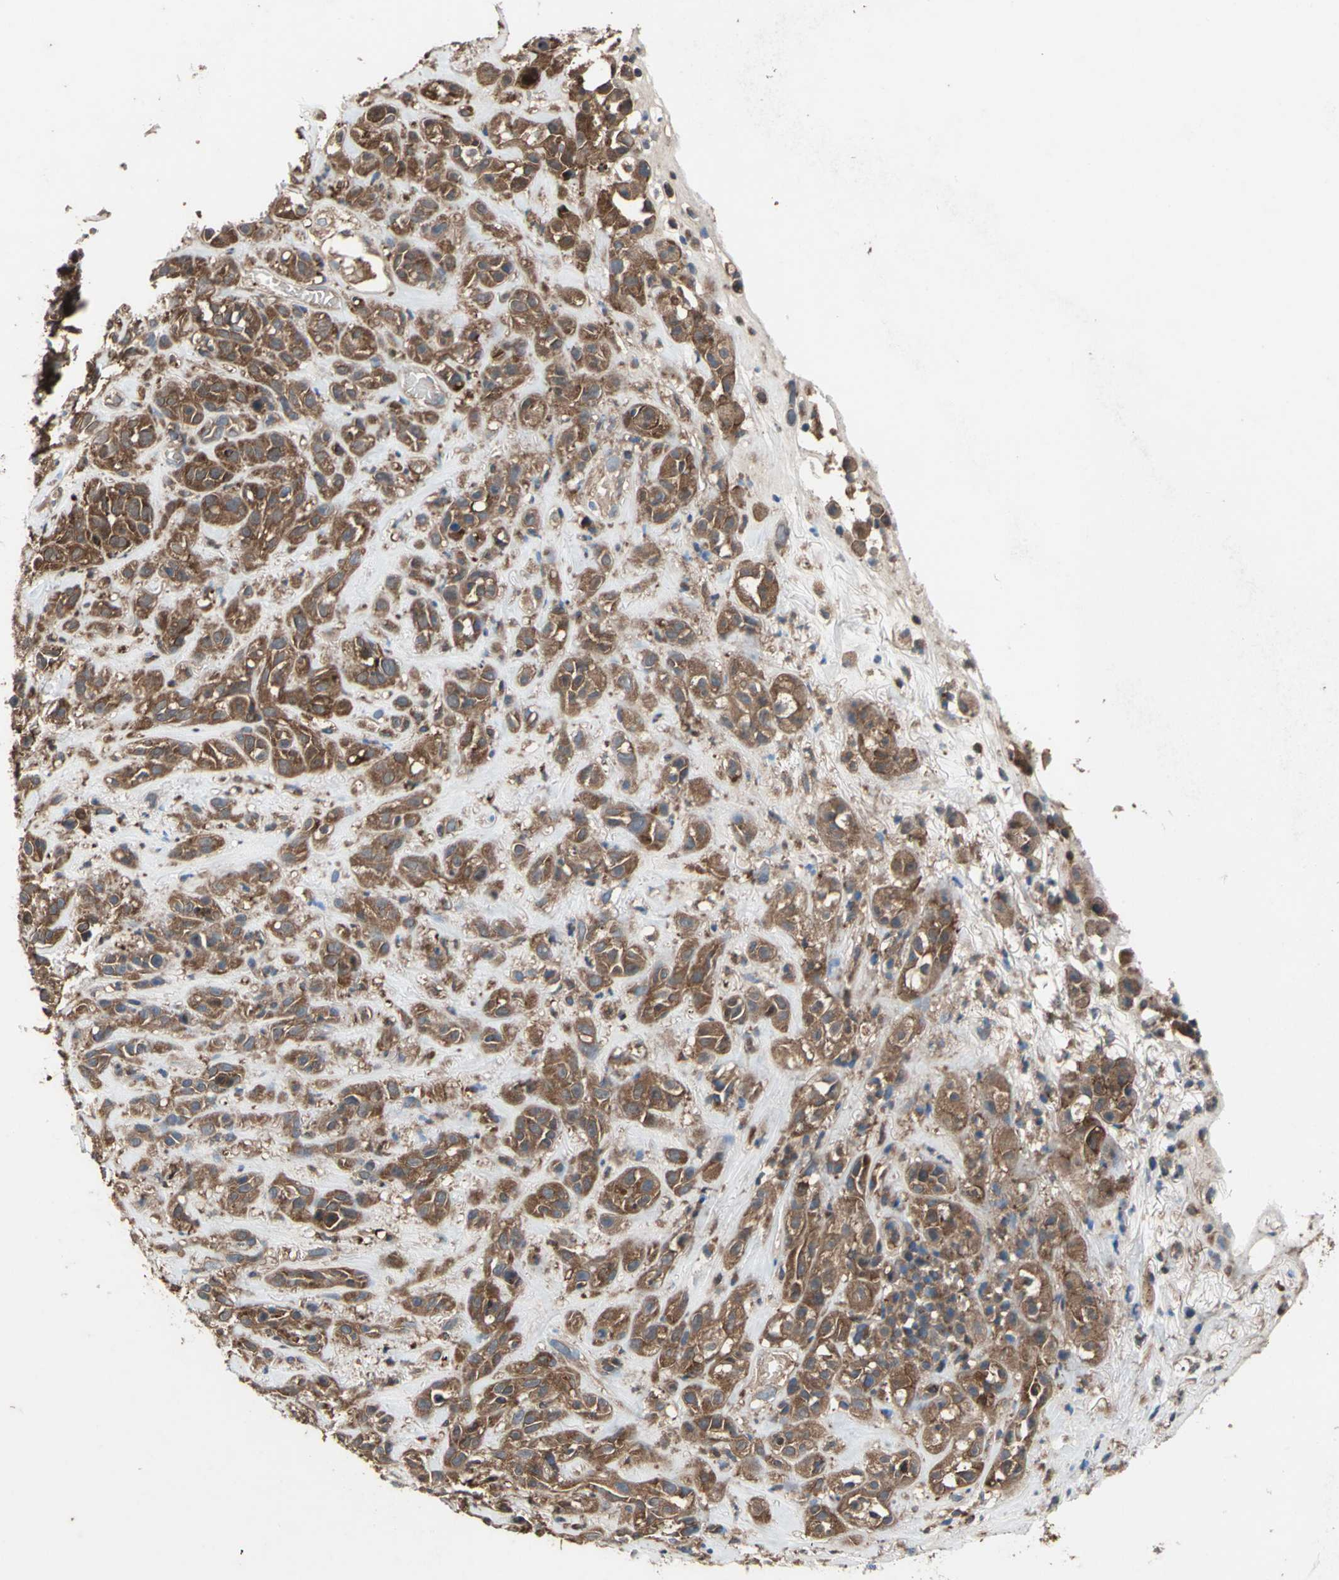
{"staining": {"intensity": "strong", "quantity": ">75%", "location": "cytoplasmic/membranous"}, "tissue": "head and neck cancer", "cell_type": "Tumor cells", "image_type": "cancer", "snomed": [{"axis": "morphology", "description": "Squamous cell carcinoma, NOS"}, {"axis": "topography", "description": "Head-Neck"}], "caption": "A brown stain highlights strong cytoplasmic/membranous expression of a protein in head and neck squamous cell carcinoma tumor cells. The protein is shown in brown color, while the nuclei are stained blue.", "gene": "CAPN1", "patient": {"sex": "male", "age": 62}}